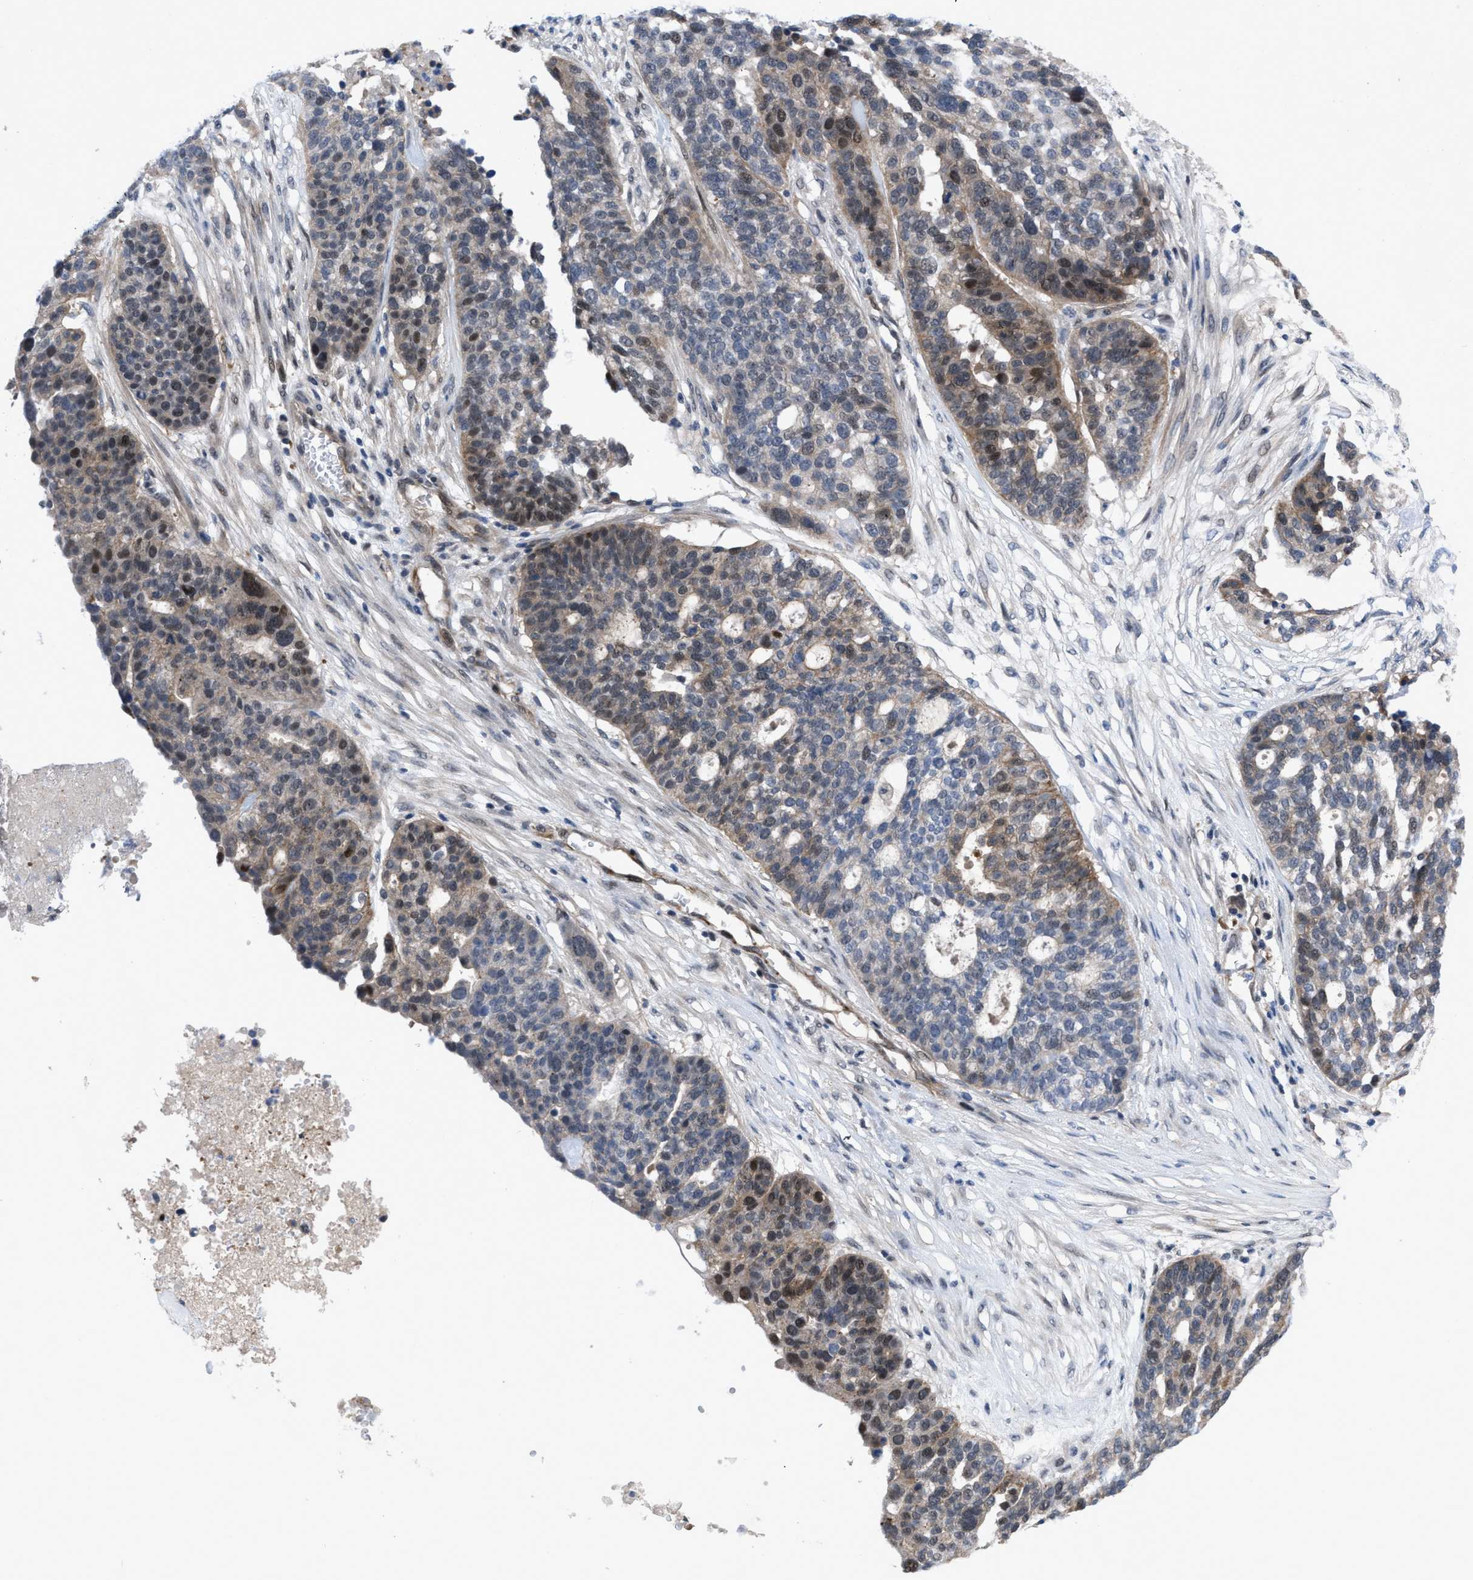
{"staining": {"intensity": "moderate", "quantity": "<25%", "location": "nuclear"}, "tissue": "ovarian cancer", "cell_type": "Tumor cells", "image_type": "cancer", "snomed": [{"axis": "morphology", "description": "Cystadenocarcinoma, serous, NOS"}, {"axis": "topography", "description": "Ovary"}], "caption": "Human ovarian serous cystadenocarcinoma stained with a protein marker reveals moderate staining in tumor cells.", "gene": "IL17RE", "patient": {"sex": "female", "age": 59}}